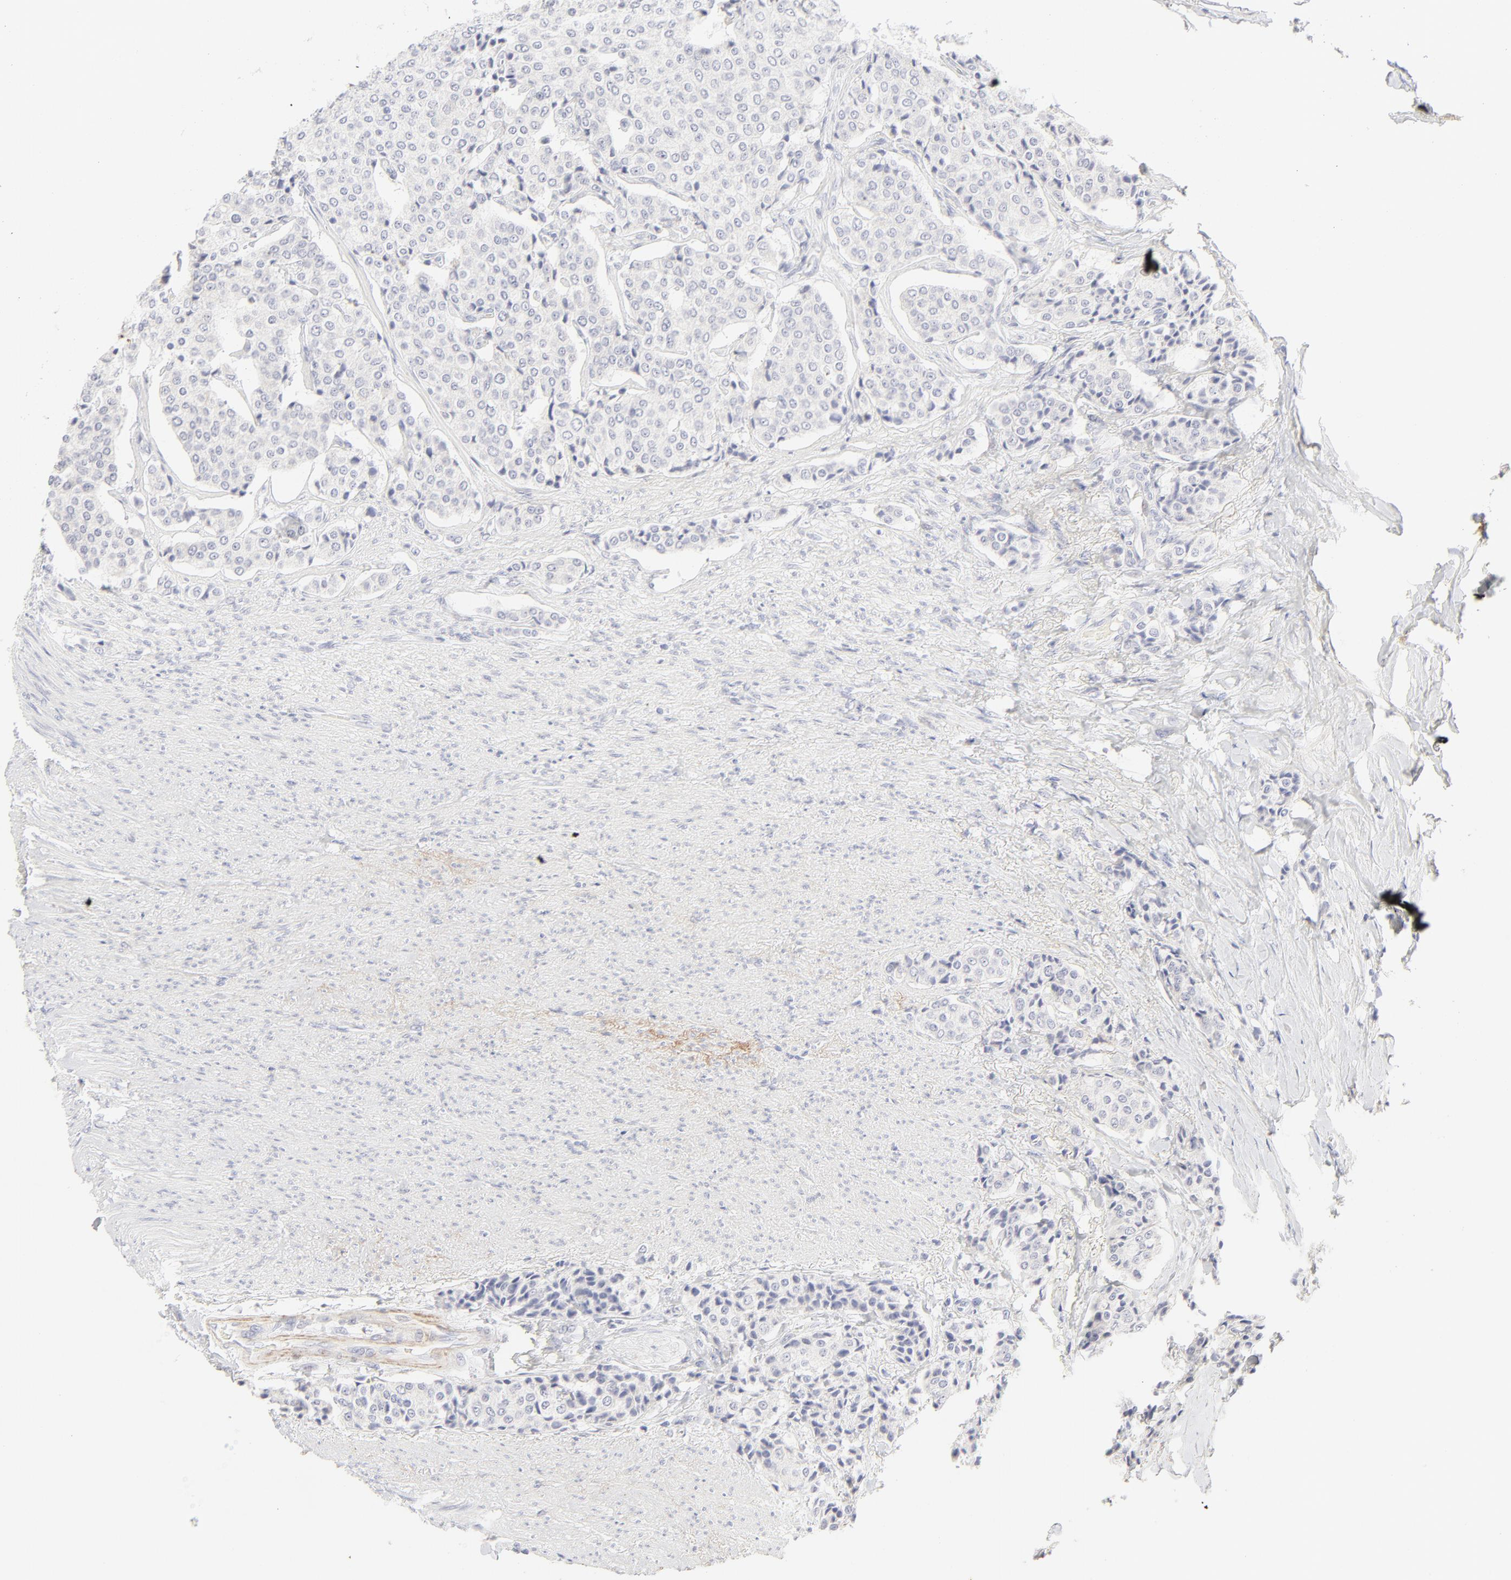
{"staining": {"intensity": "negative", "quantity": "none", "location": "none"}, "tissue": "carcinoid", "cell_type": "Tumor cells", "image_type": "cancer", "snomed": [{"axis": "morphology", "description": "Carcinoid, malignant, NOS"}, {"axis": "topography", "description": "Colon"}], "caption": "DAB immunohistochemical staining of human malignant carcinoid reveals no significant staining in tumor cells. (Stains: DAB IHC with hematoxylin counter stain, Microscopy: brightfield microscopy at high magnification).", "gene": "NPNT", "patient": {"sex": "female", "age": 61}}